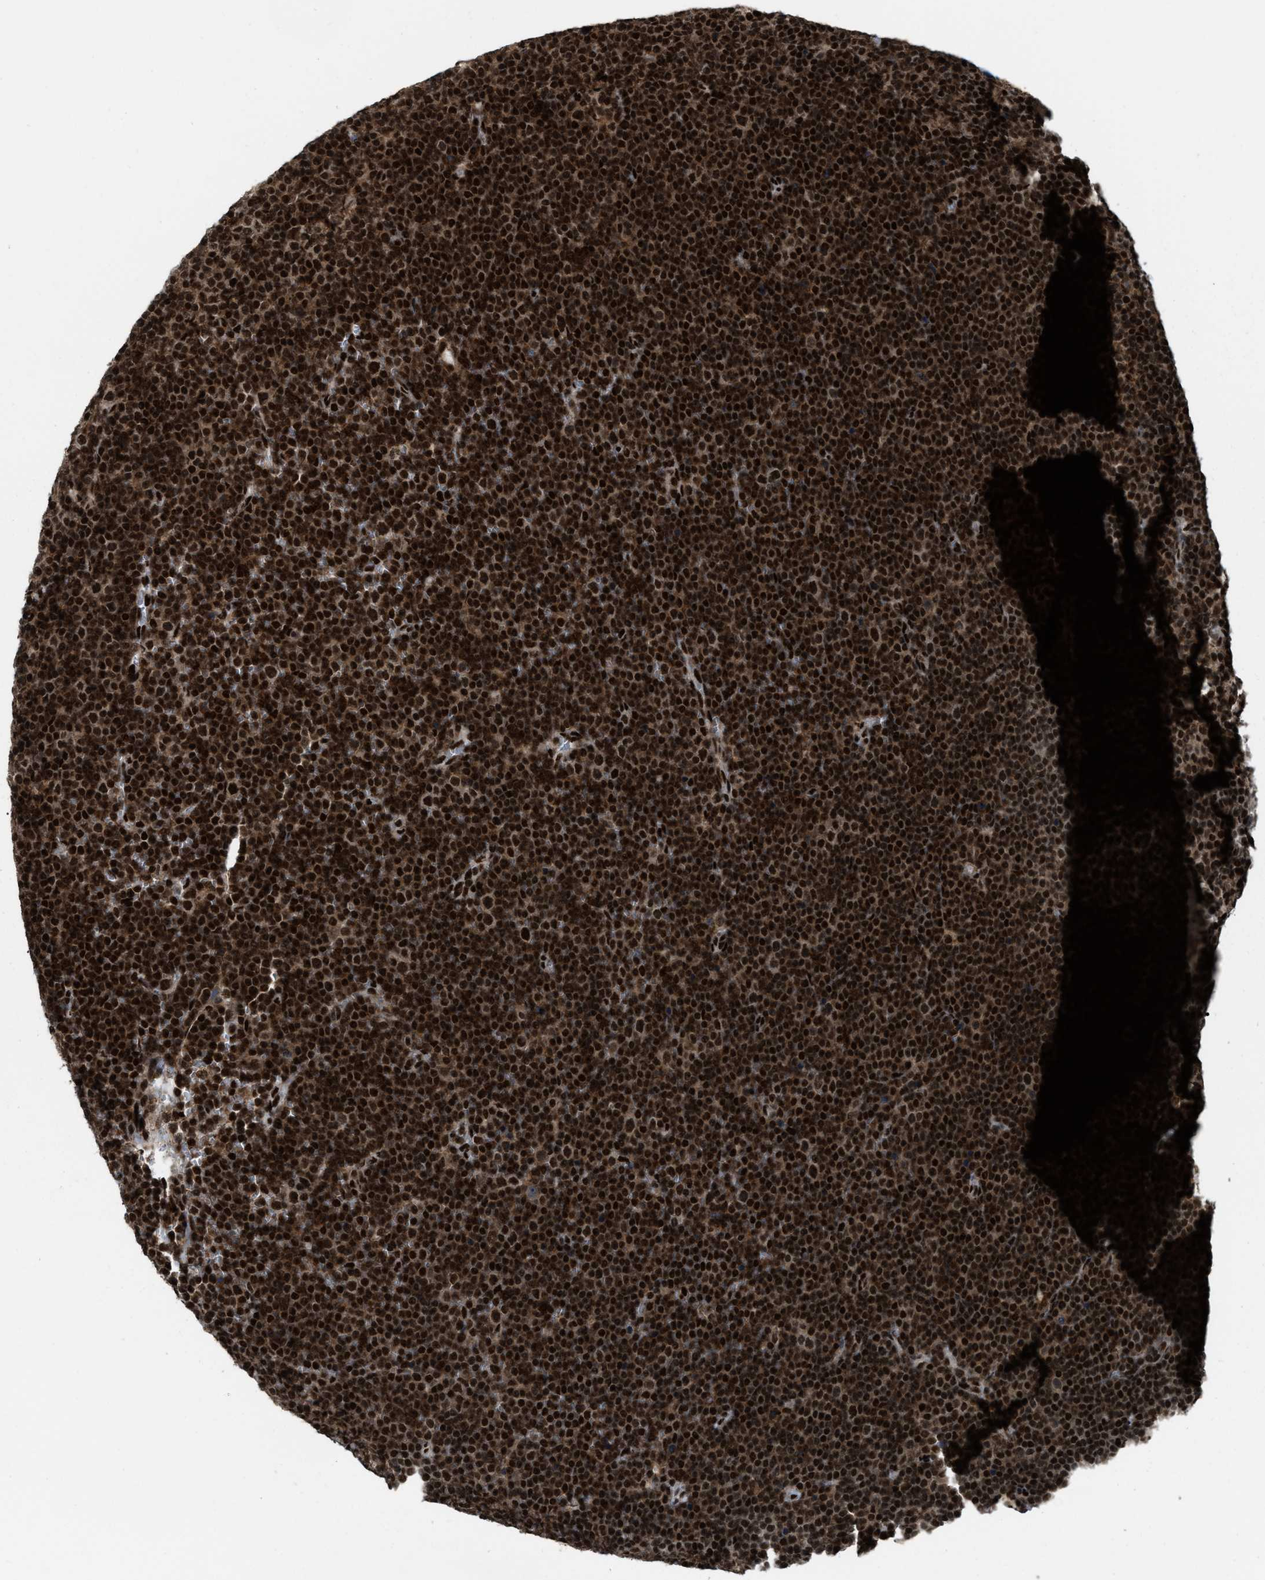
{"staining": {"intensity": "strong", "quantity": ">75%", "location": "cytoplasmic/membranous,nuclear"}, "tissue": "lymphoma", "cell_type": "Tumor cells", "image_type": "cancer", "snomed": [{"axis": "morphology", "description": "Malignant lymphoma, non-Hodgkin's type, Low grade"}, {"axis": "topography", "description": "Lymph node"}], "caption": "High-magnification brightfield microscopy of lymphoma stained with DAB (brown) and counterstained with hematoxylin (blue). tumor cells exhibit strong cytoplasmic/membranous and nuclear staining is appreciated in approximately>75% of cells.", "gene": "NUMA1", "patient": {"sex": "female", "age": 67}}